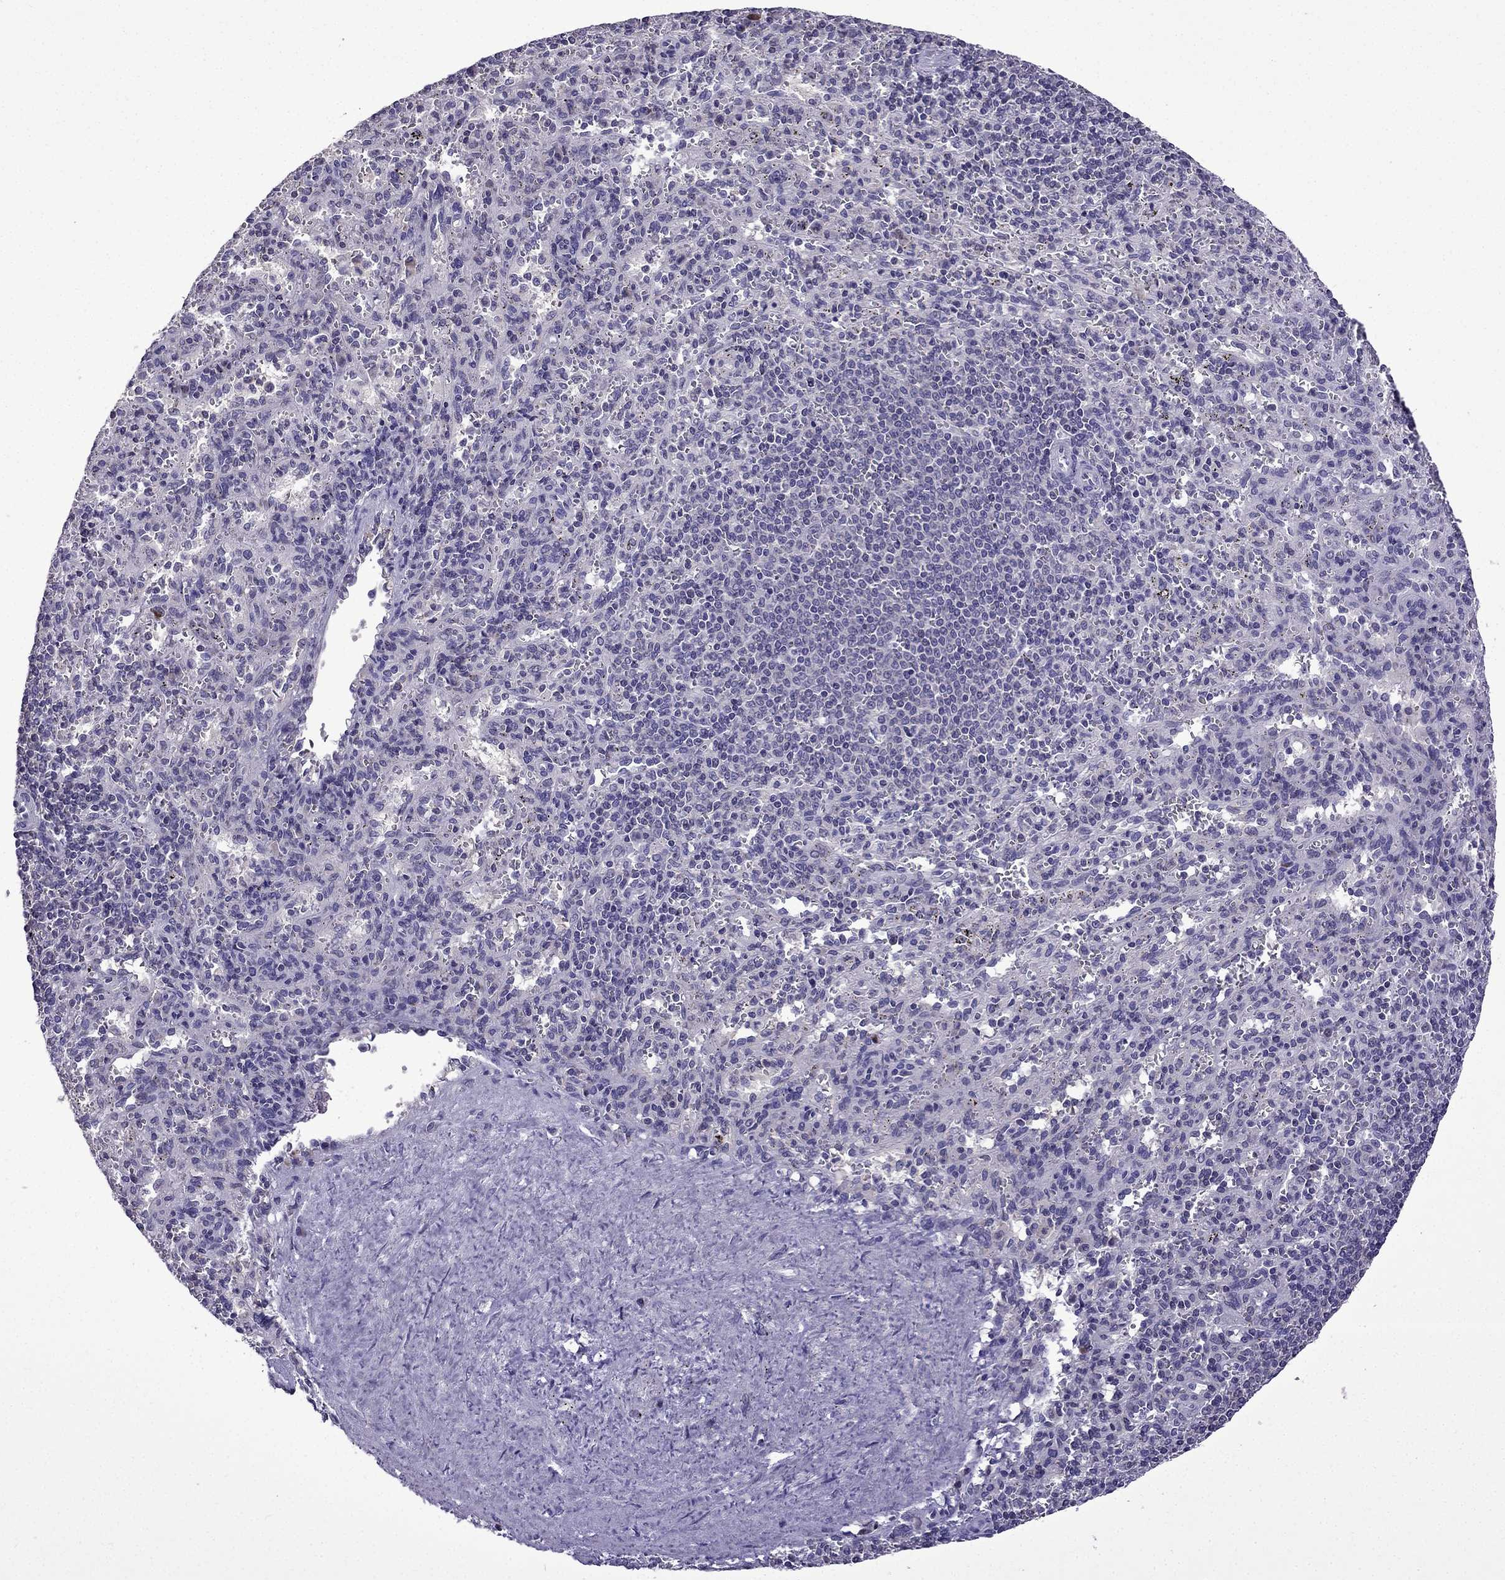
{"staining": {"intensity": "negative", "quantity": "none", "location": "none"}, "tissue": "spleen", "cell_type": "Cells in red pulp", "image_type": "normal", "snomed": [{"axis": "morphology", "description": "Normal tissue, NOS"}, {"axis": "topography", "description": "Spleen"}], "caption": "The immunohistochemistry photomicrograph has no significant positivity in cells in red pulp of spleen. The staining was performed using DAB (3,3'-diaminobenzidine) to visualize the protein expression in brown, while the nuclei were stained in blue with hematoxylin (Magnification: 20x).", "gene": "TTN", "patient": {"sex": "male", "age": 57}}